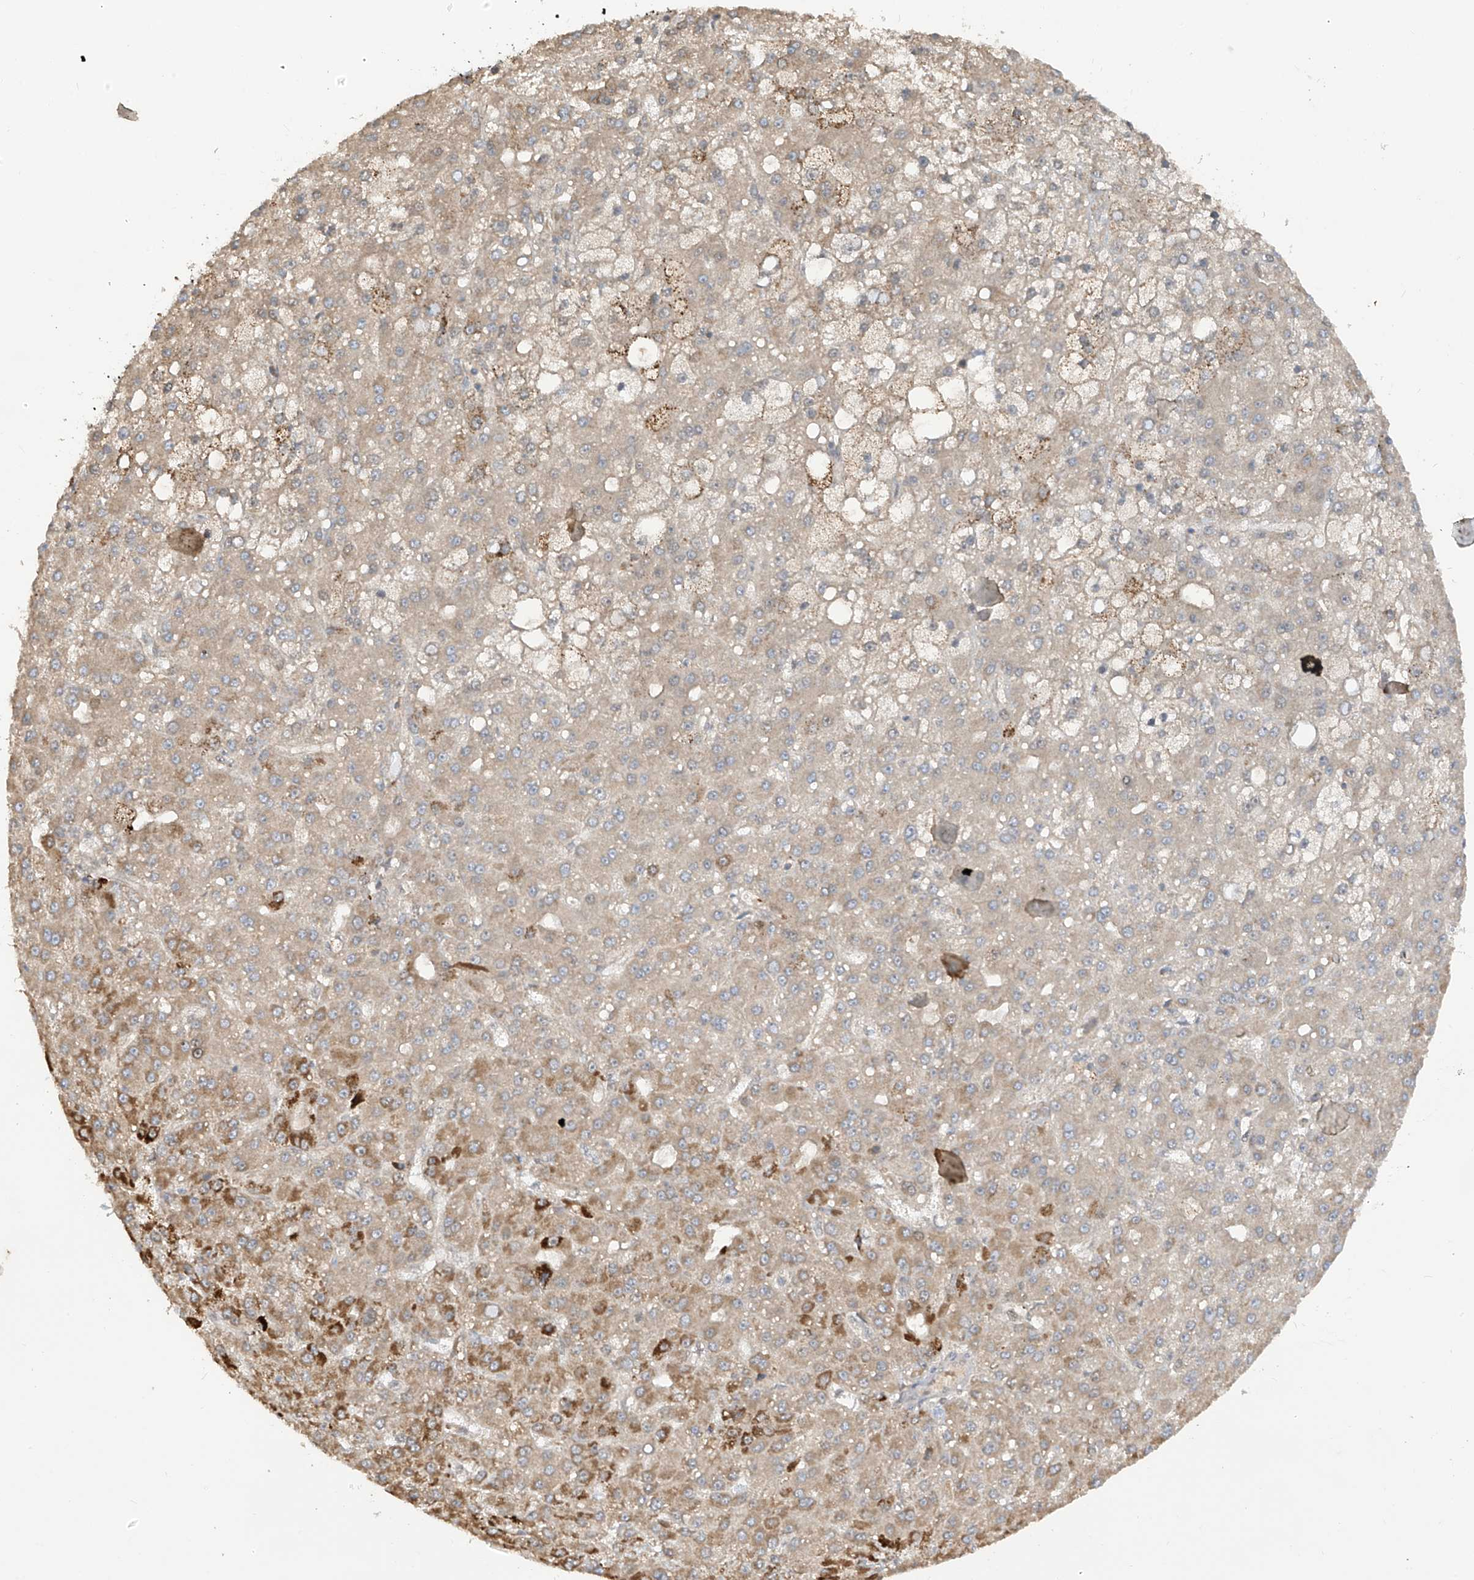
{"staining": {"intensity": "moderate", "quantity": "<25%", "location": "cytoplasmic/membranous"}, "tissue": "liver cancer", "cell_type": "Tumor cells", "image_type": "cancer", "snomed": [{"axis": "morphology", "description": "Carcinoma, Hepatocellular, NOS"}, {"axis": "topography", "description": "Liver"}], "caption": "Protein expression analysis of human liver cancer reveals moderate cytoplasmic/membranous expression in about <25% of tumor cells. Immunohistochemistry (ihc) stains the protein in brown and the nuclei are stained blue.", "gene": "PM20D2", "patient": {"sex": "male", "age": 67}}